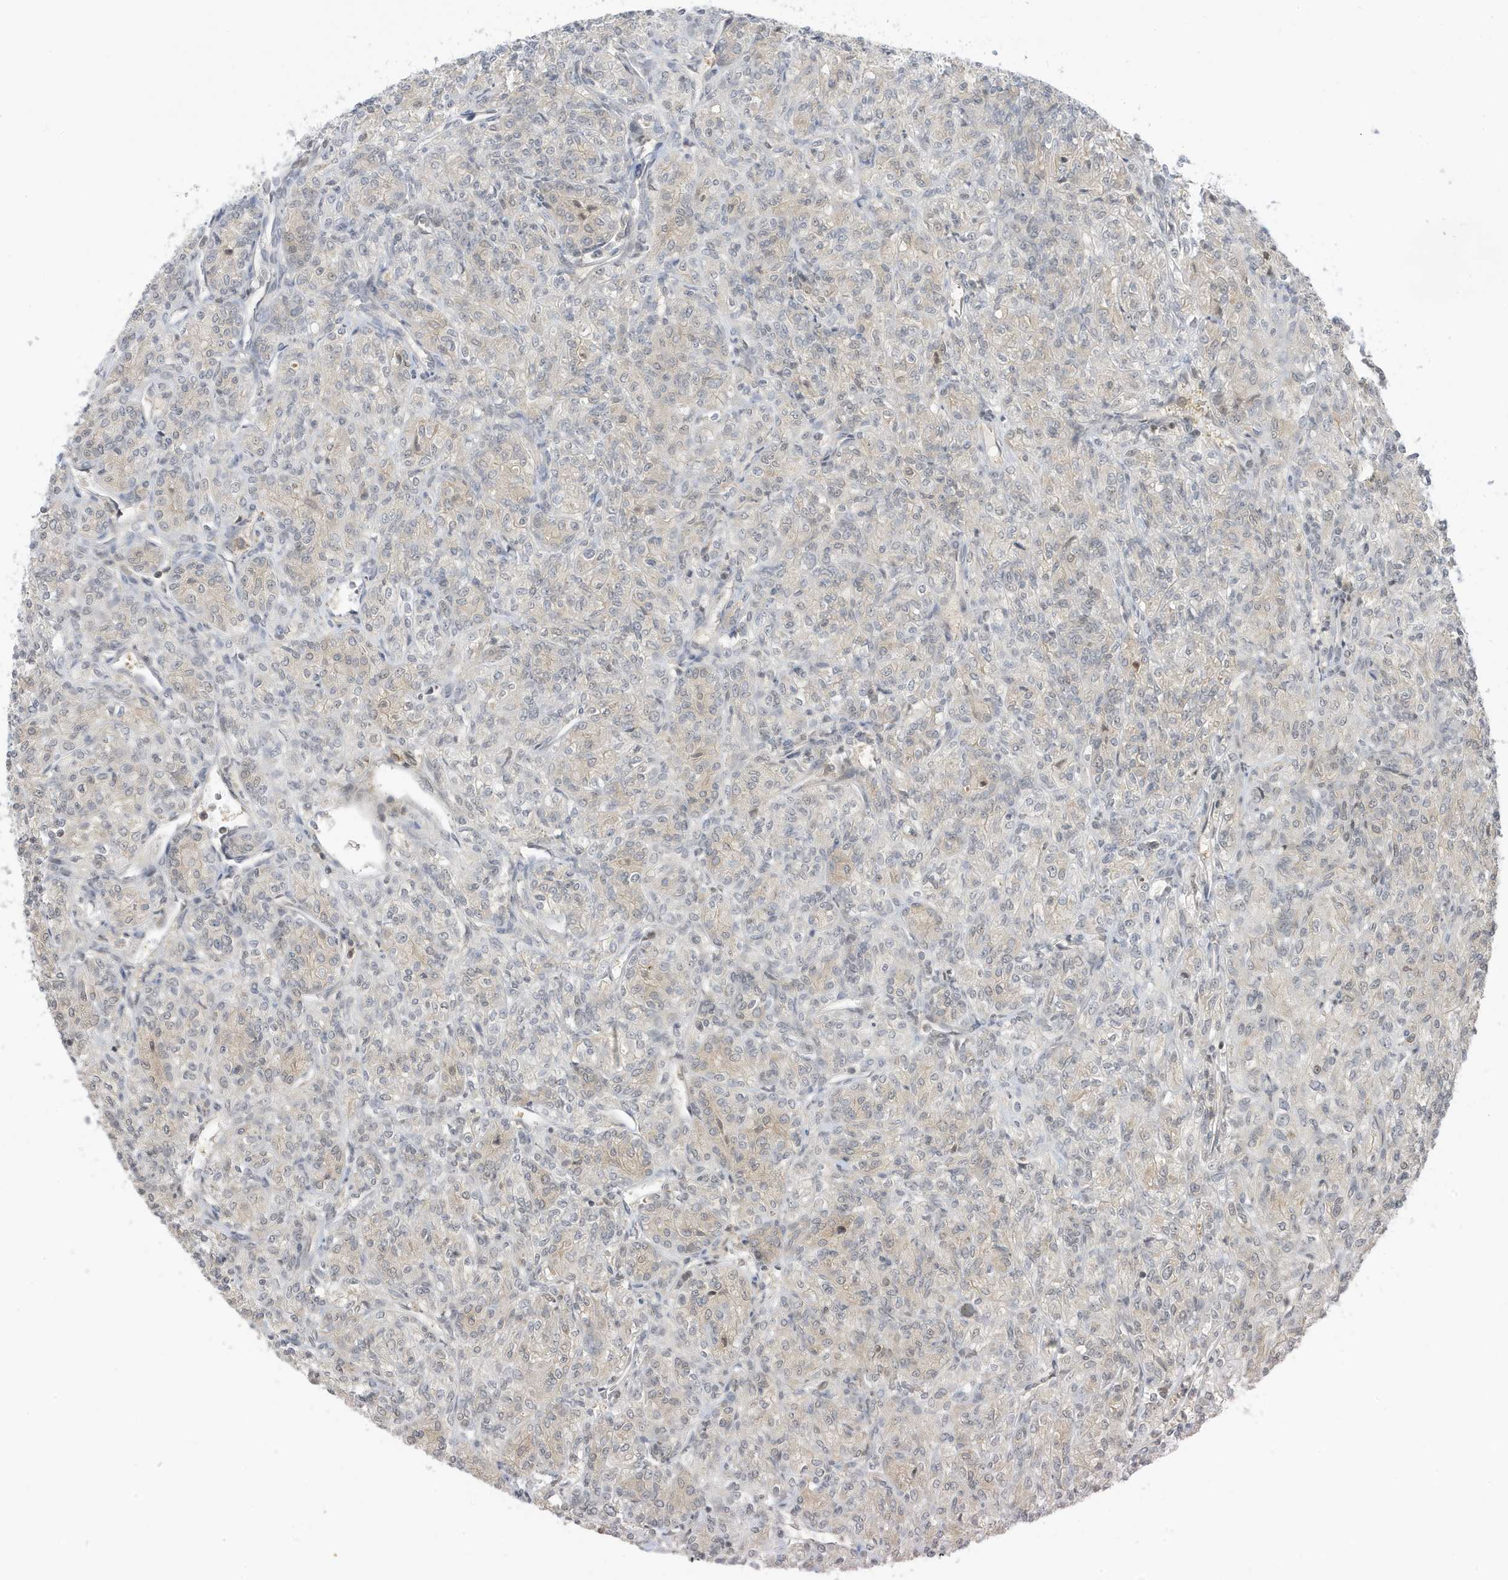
{"staining": {"intensity": "weak", "quantity": "<25%", "location": "cytoplasmic/membranous"}, "tissue": "renal cancer", "cell_type": "Tumor cells", "image_type": "cancer", "snomed": [{"axis": "morphology", "description": "Adenocarcinoma, NOS"}, {"axis": "topography", "description": "Kidney"}], "caption": "Tumor cells are negative for protein expression in human renal cancer.", "gene": "TAB3", "patient": {"sex": "male", "age": 77}}